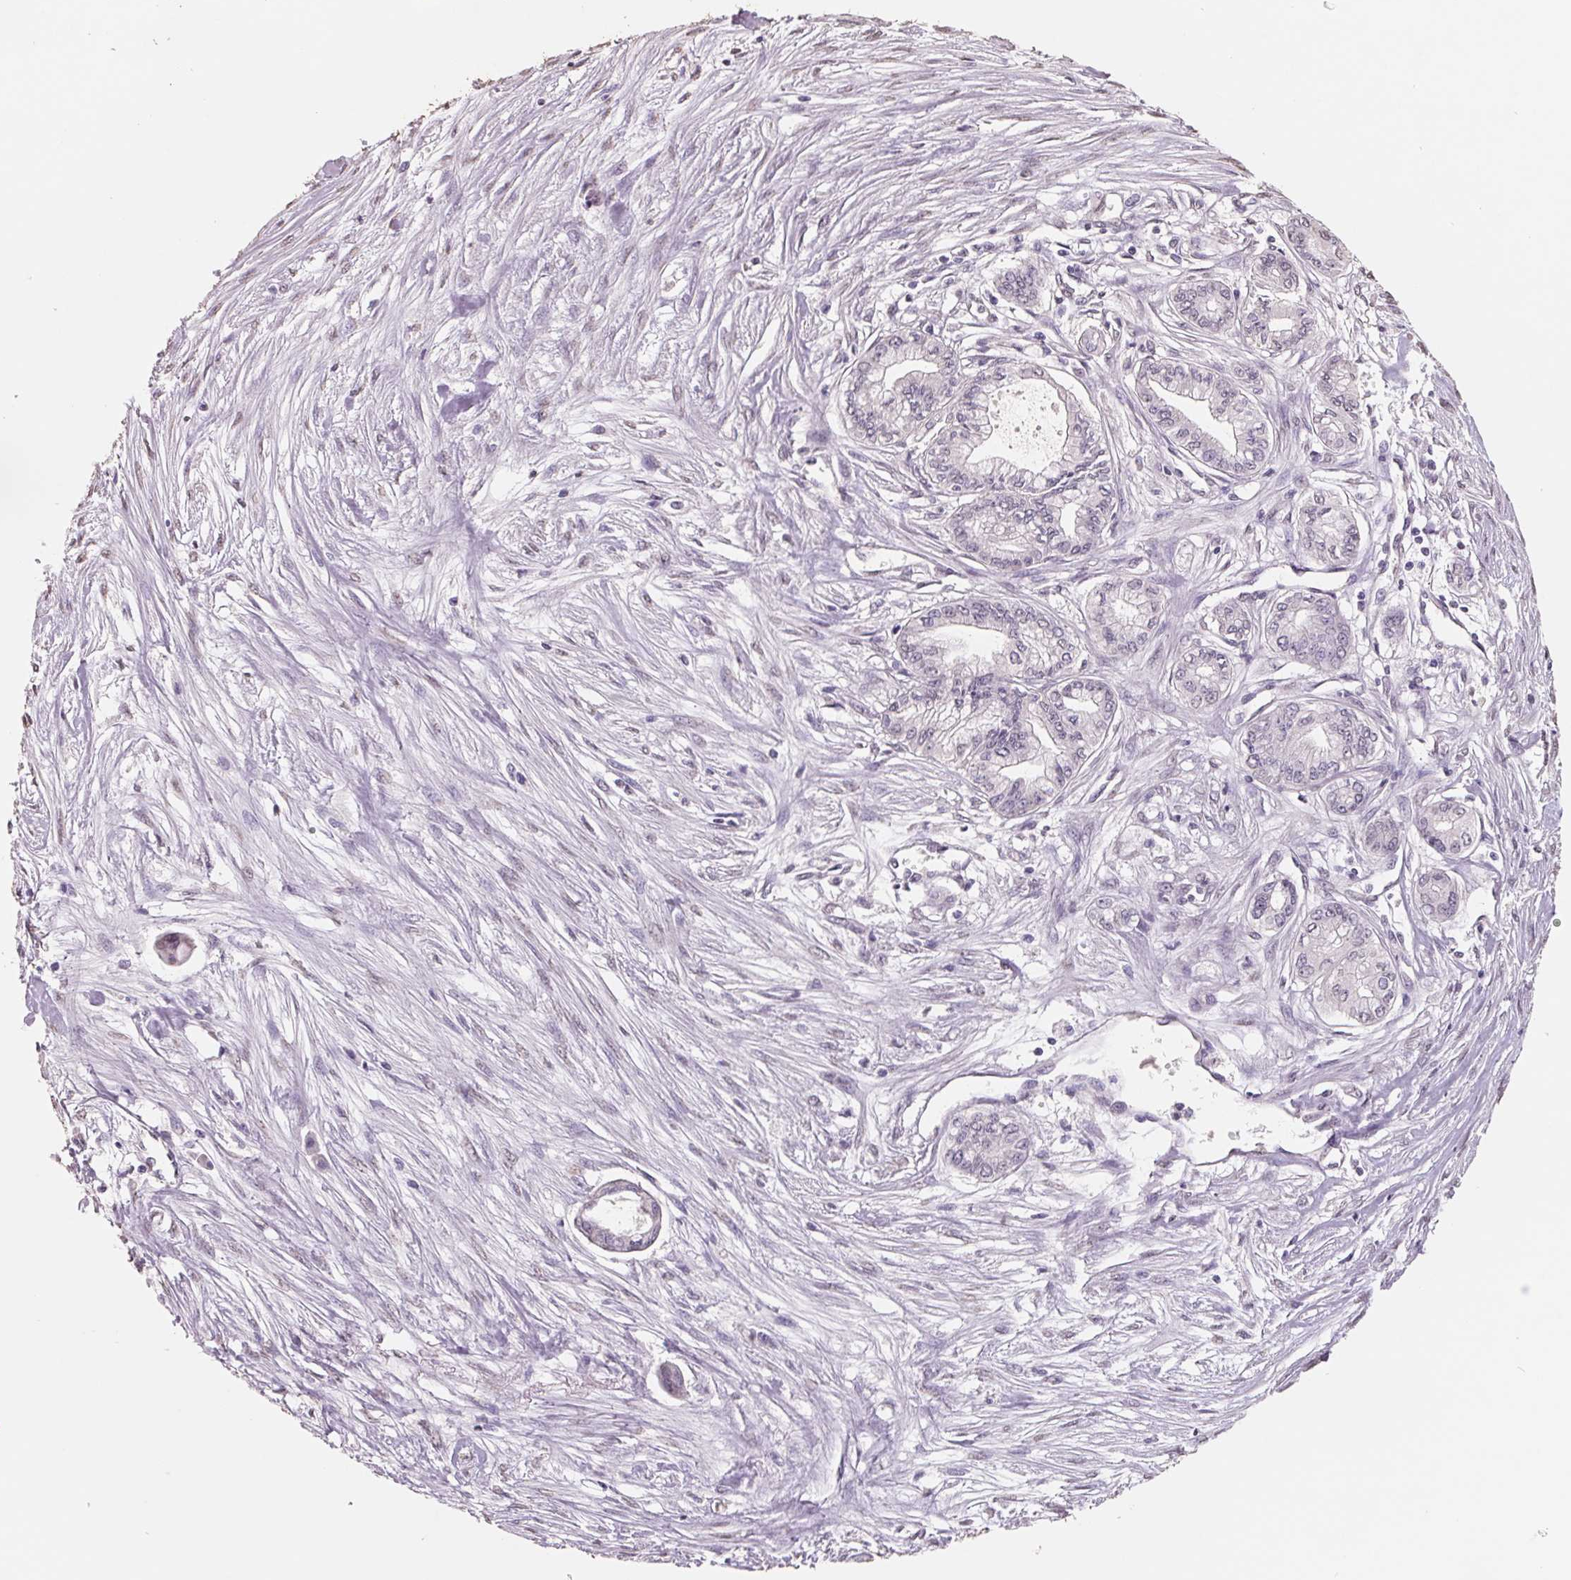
{"staining": {"intensity": "negative", "quantity": "none", "location": "none"}, "tissue": "pancreatic cancer", "cell_type": "Tumor cells", "image_type": "cancer", "snomed": [{"axis": "morphology", "description": "Adenocarcinoma, NOS"}, {"axis": "topography", "description": "Pancreas"}], "caption": "There is no significant staining in tumor cells of pancreatic cancer.", "gene": "FTCD", "patient": {"sex": "female", "age": 68}}